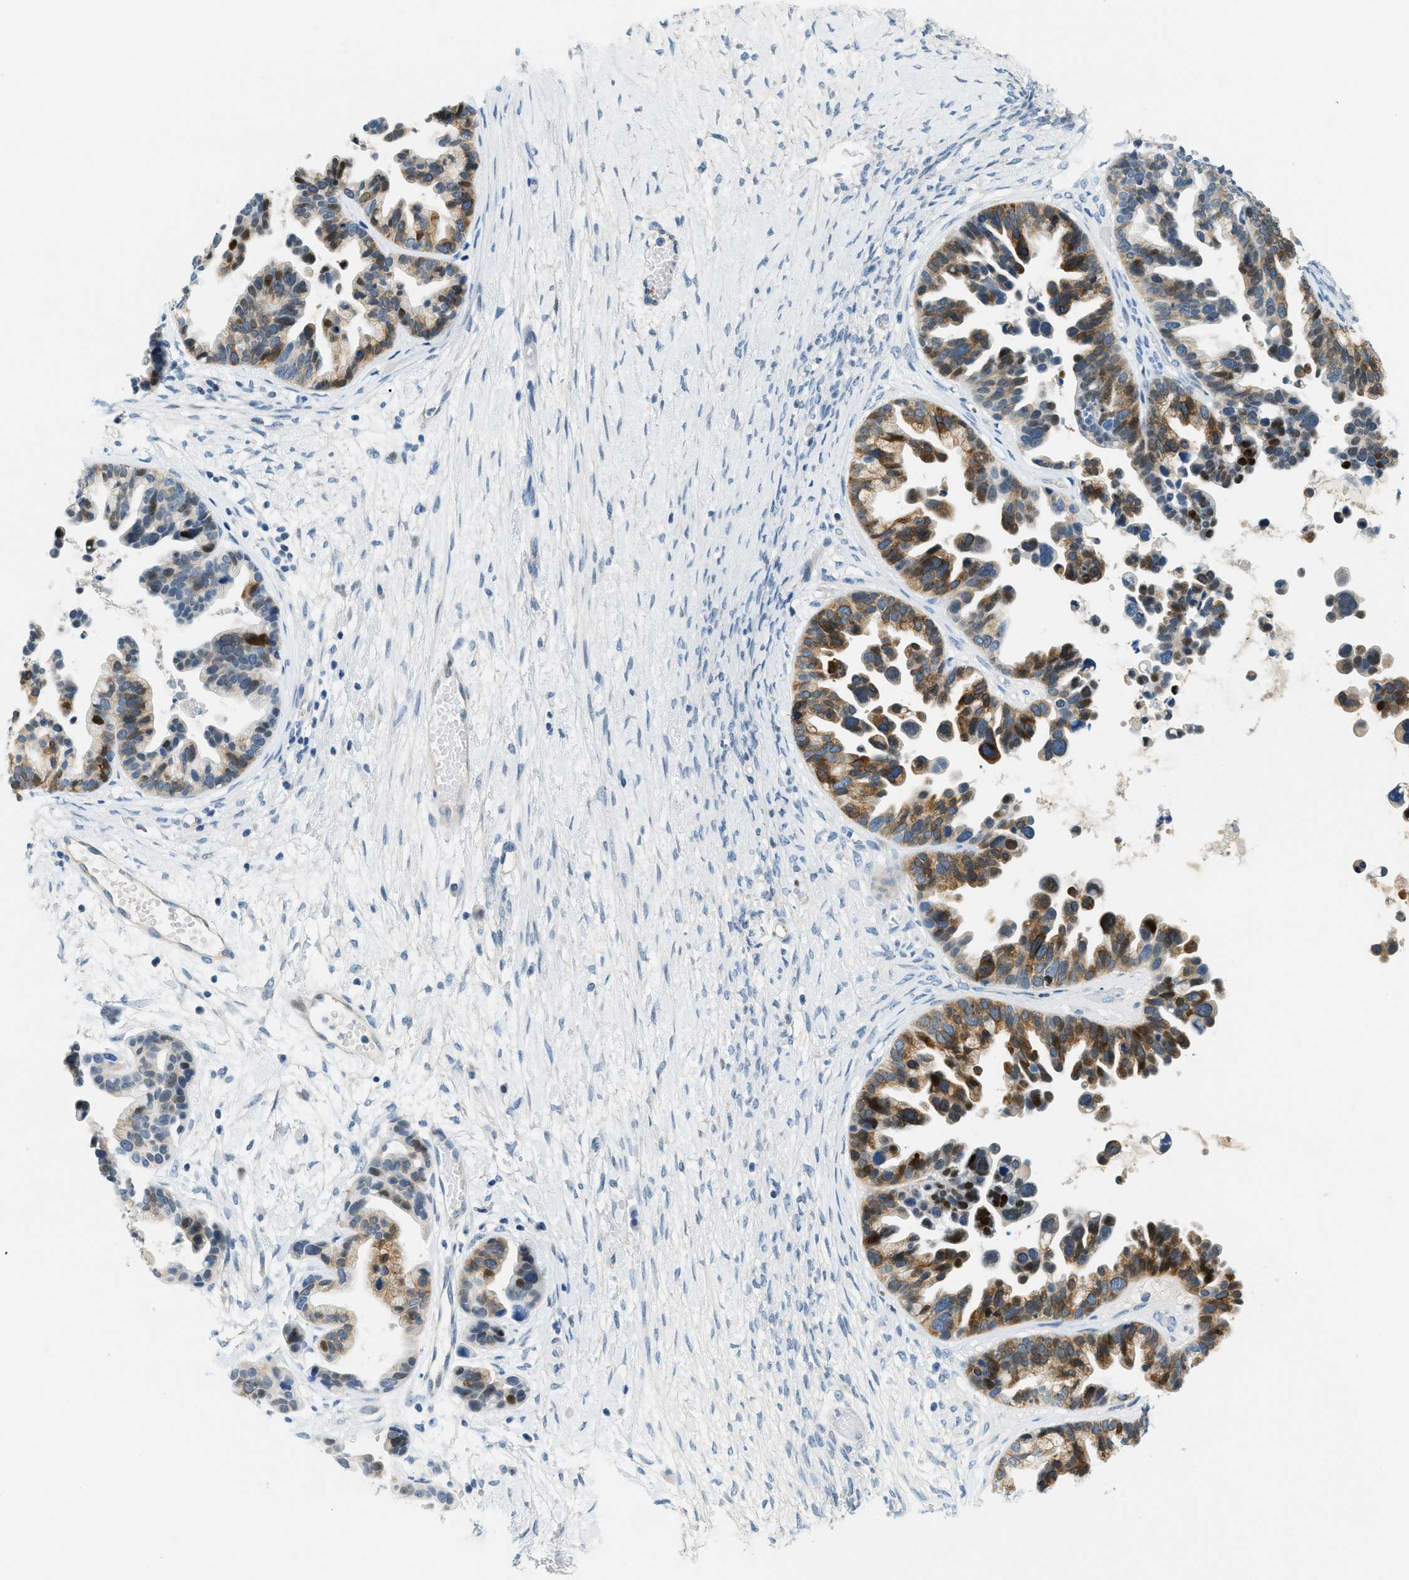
{"staining": {"intensity": "moderate", "quantity": ">75%", "location": "cytoplasmic/membranous"}, "tissue": "ovarian cancer", "cell_type": "Tumor cells", "image_type": "cancer", "snomed": [{"axis": "morphology", "description": "Cystadenocarcinoma, serous, NOS"}, {"axis": "topography", "description": "Ovary"}], "caption": "A micrograph of ovarian cancer (serous cystadenocarcinoma) stained for a protein displays moderate cytoplasmic/membranous brown staining in tumor cells.", "gene": "CYP4X1", "patient": {"sex": "female", "age": 56}}